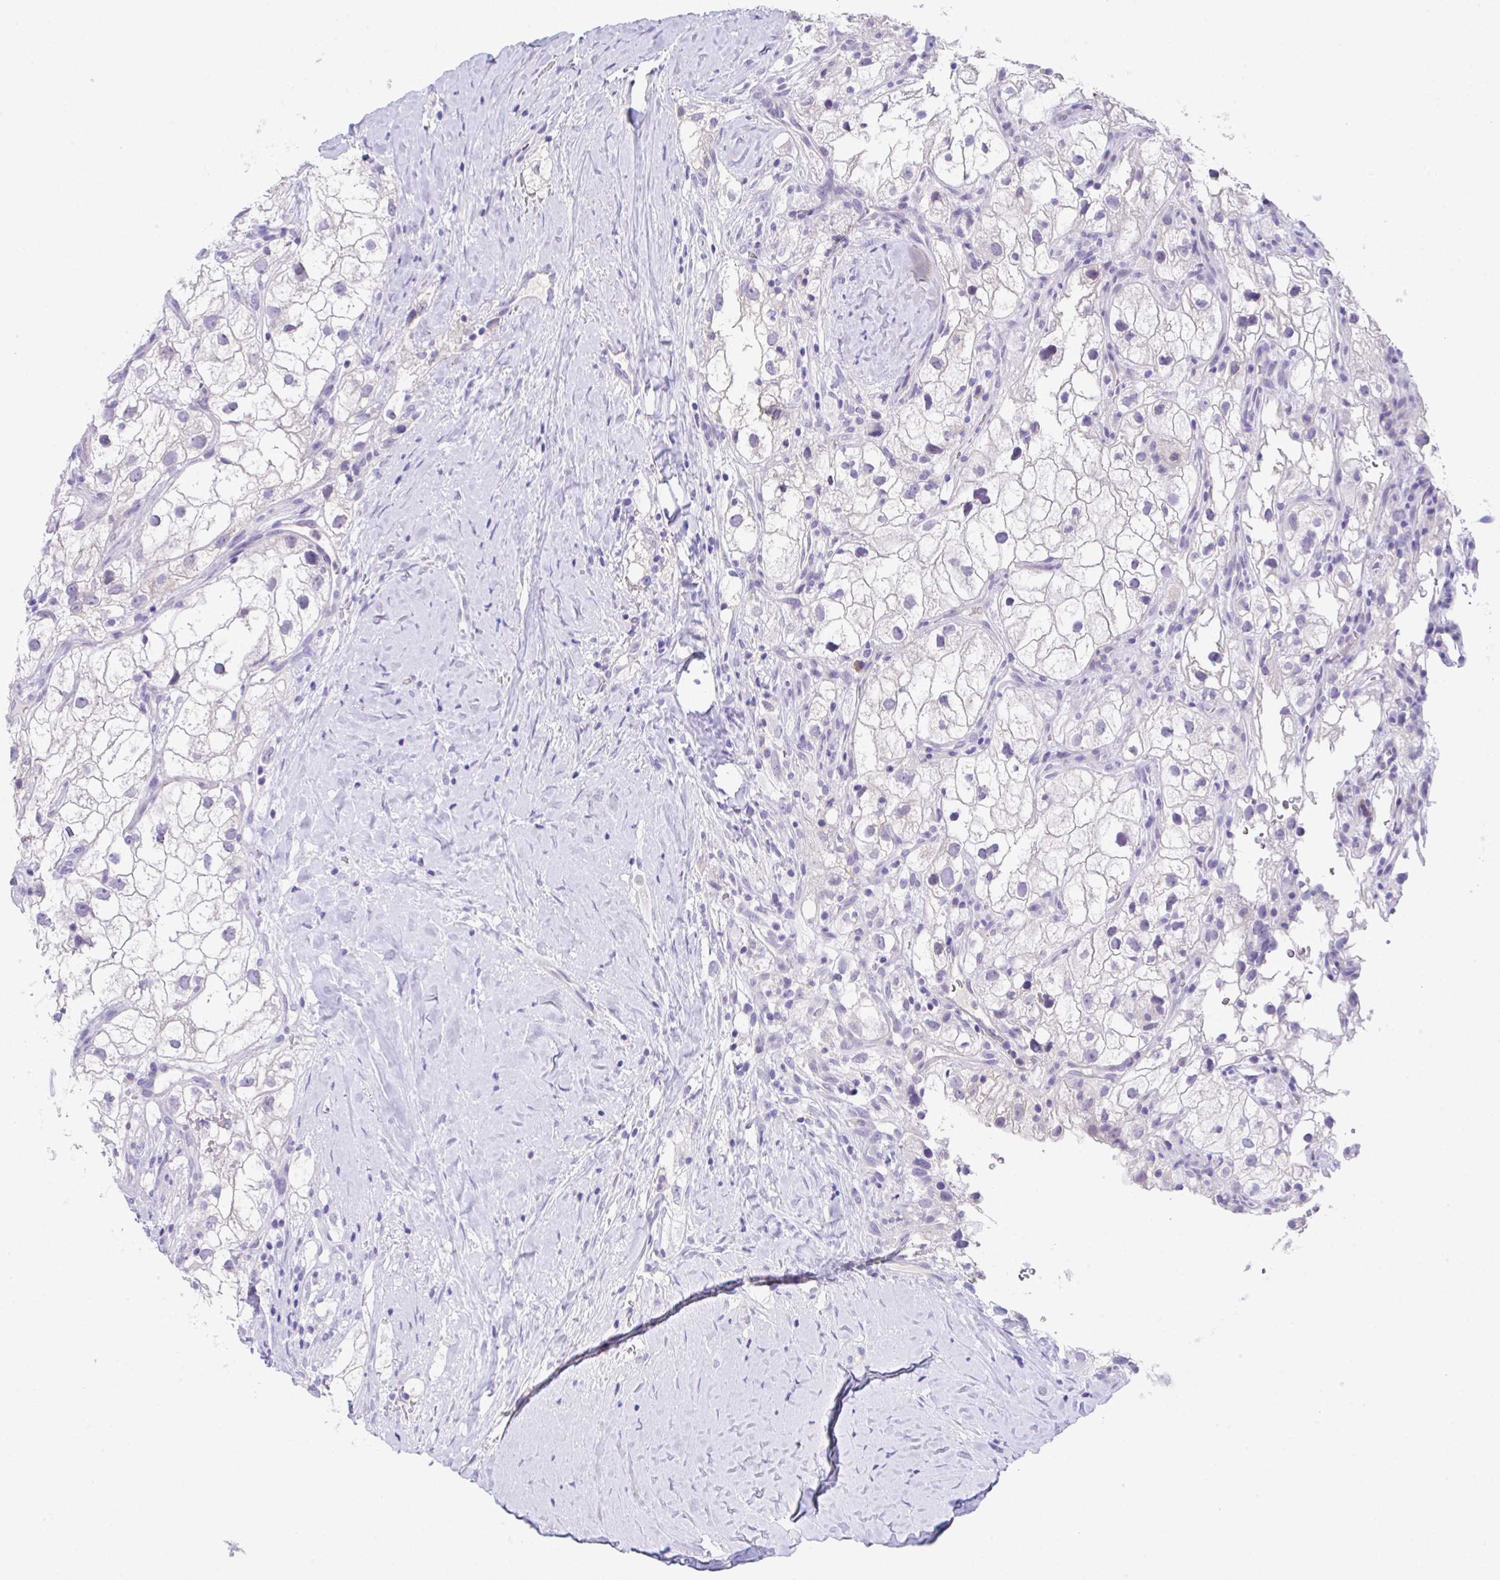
{"staining": {"intensity": "negative", "quantity": "none", "location": "none"}, "tissue": "renal cancer", "cell_type": "Tumor cells", "image_type": "cancer", "snomed": [{"axis": "morphology", "description": "Adenocarcinoma, NOS"}, {"axis": "topography", "description": "Kidney"}], "caption": "This is a image of immunohistochemistry staining of renal cancer (adenocarcinoma), which shows no positivity in tumor cells.", "gene": "HOXB4", "patient": {"sex": "male", "age": 59}}